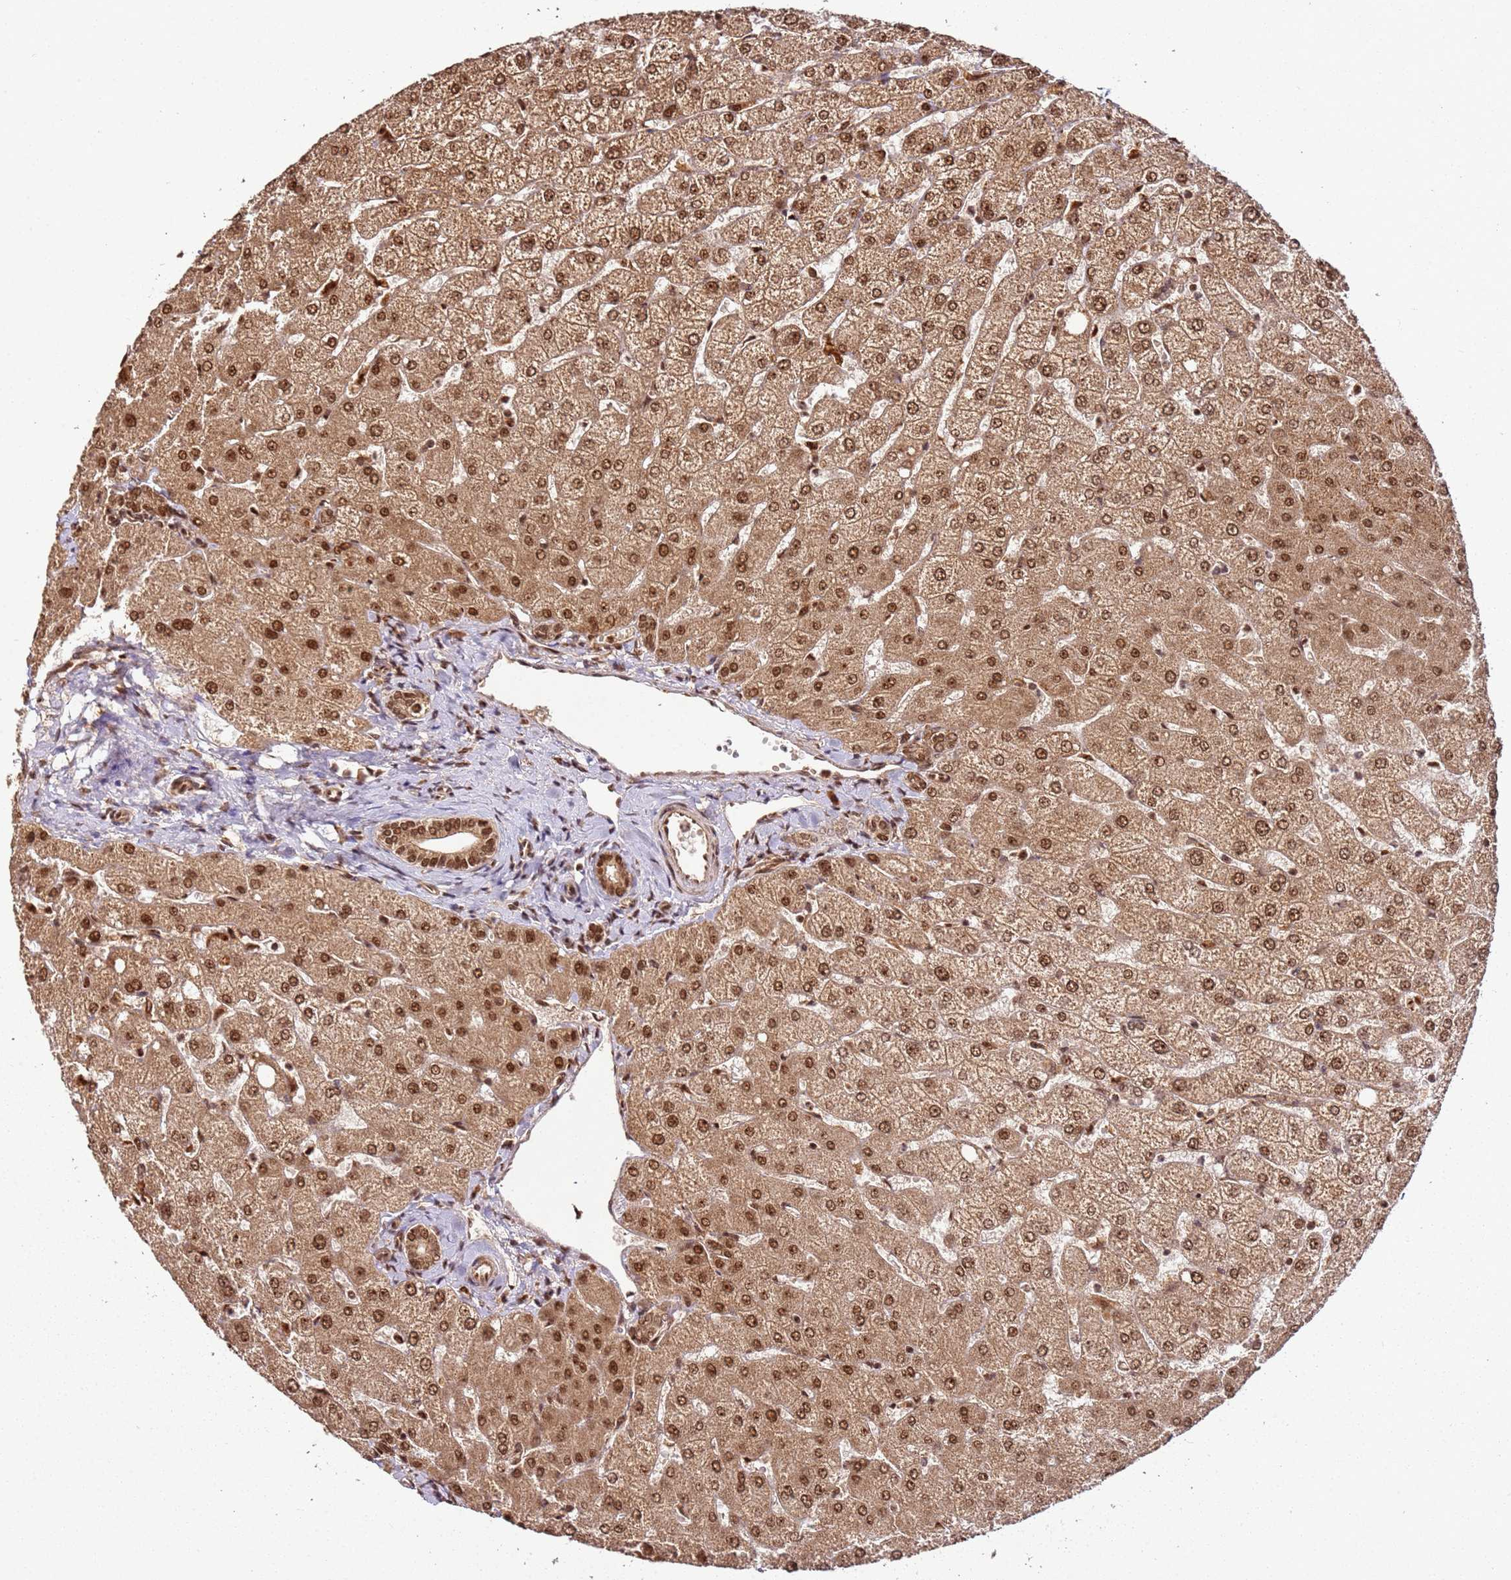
{"staining": {"intensity": "moderate", "quantity": ">75%", "location": "cytoplasmic/membranous,nuclear"}, "tissue": "liver", "cell_type": "Cholangiocytes", "image_type": "normal", "snomed": [{"axis": "morphology", "description": "Normal tissue, NOS"}, {"axis": "topography", "description": "Liver"}], "caption": "Immunohistochemical staining of unremarkable human liver exhibits >75% levels of moderate cytoplasmic/membranous,nuclear protein staining in about >75% of cholangiocytes.", "gene": "XRN2", "patient": {"sex": "female", "age": 54}}